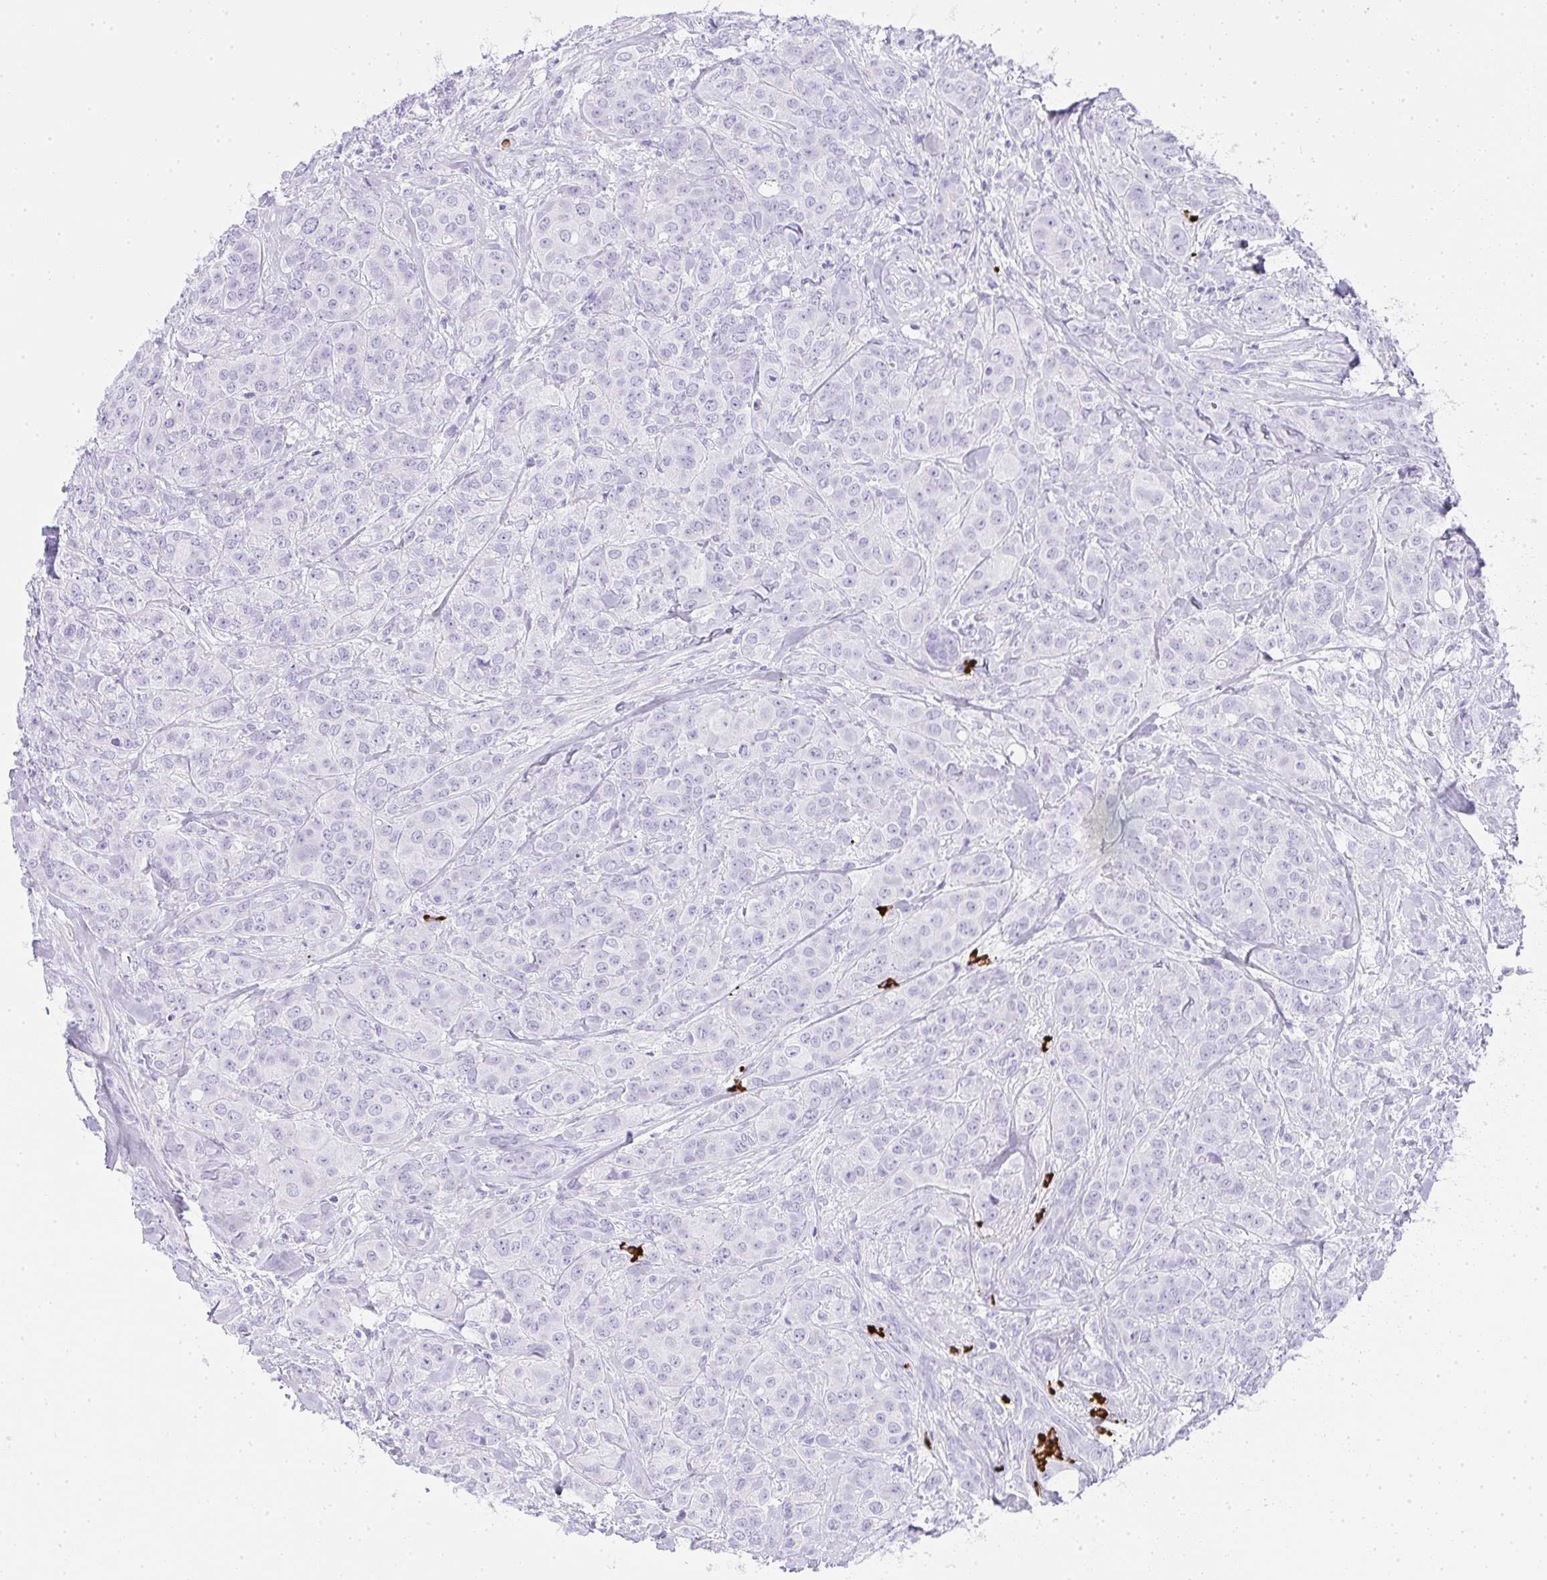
{"staining": {"intensity": "negative", "quantity": "none", "location": "none"}, "tissue": "breast cancer", "cell_type": "Tumor cells", "image_type": "cancer", "snomed": [{"axis": "morphology", "description": "Normal tissue, NOS"}, {"axis": "morphology", "description": "Duct carcinoma"}, {"axis": "topography", "description": "Breast"}], "caption": "DAB (3,3'-diaminobenzidine) immunohistochemical staining of breast infiltrating ductal carcinoma shows no significant staining in tumor cells.", "gene": "CDADC1", "patient": {"sex": "female", "age": 43}}